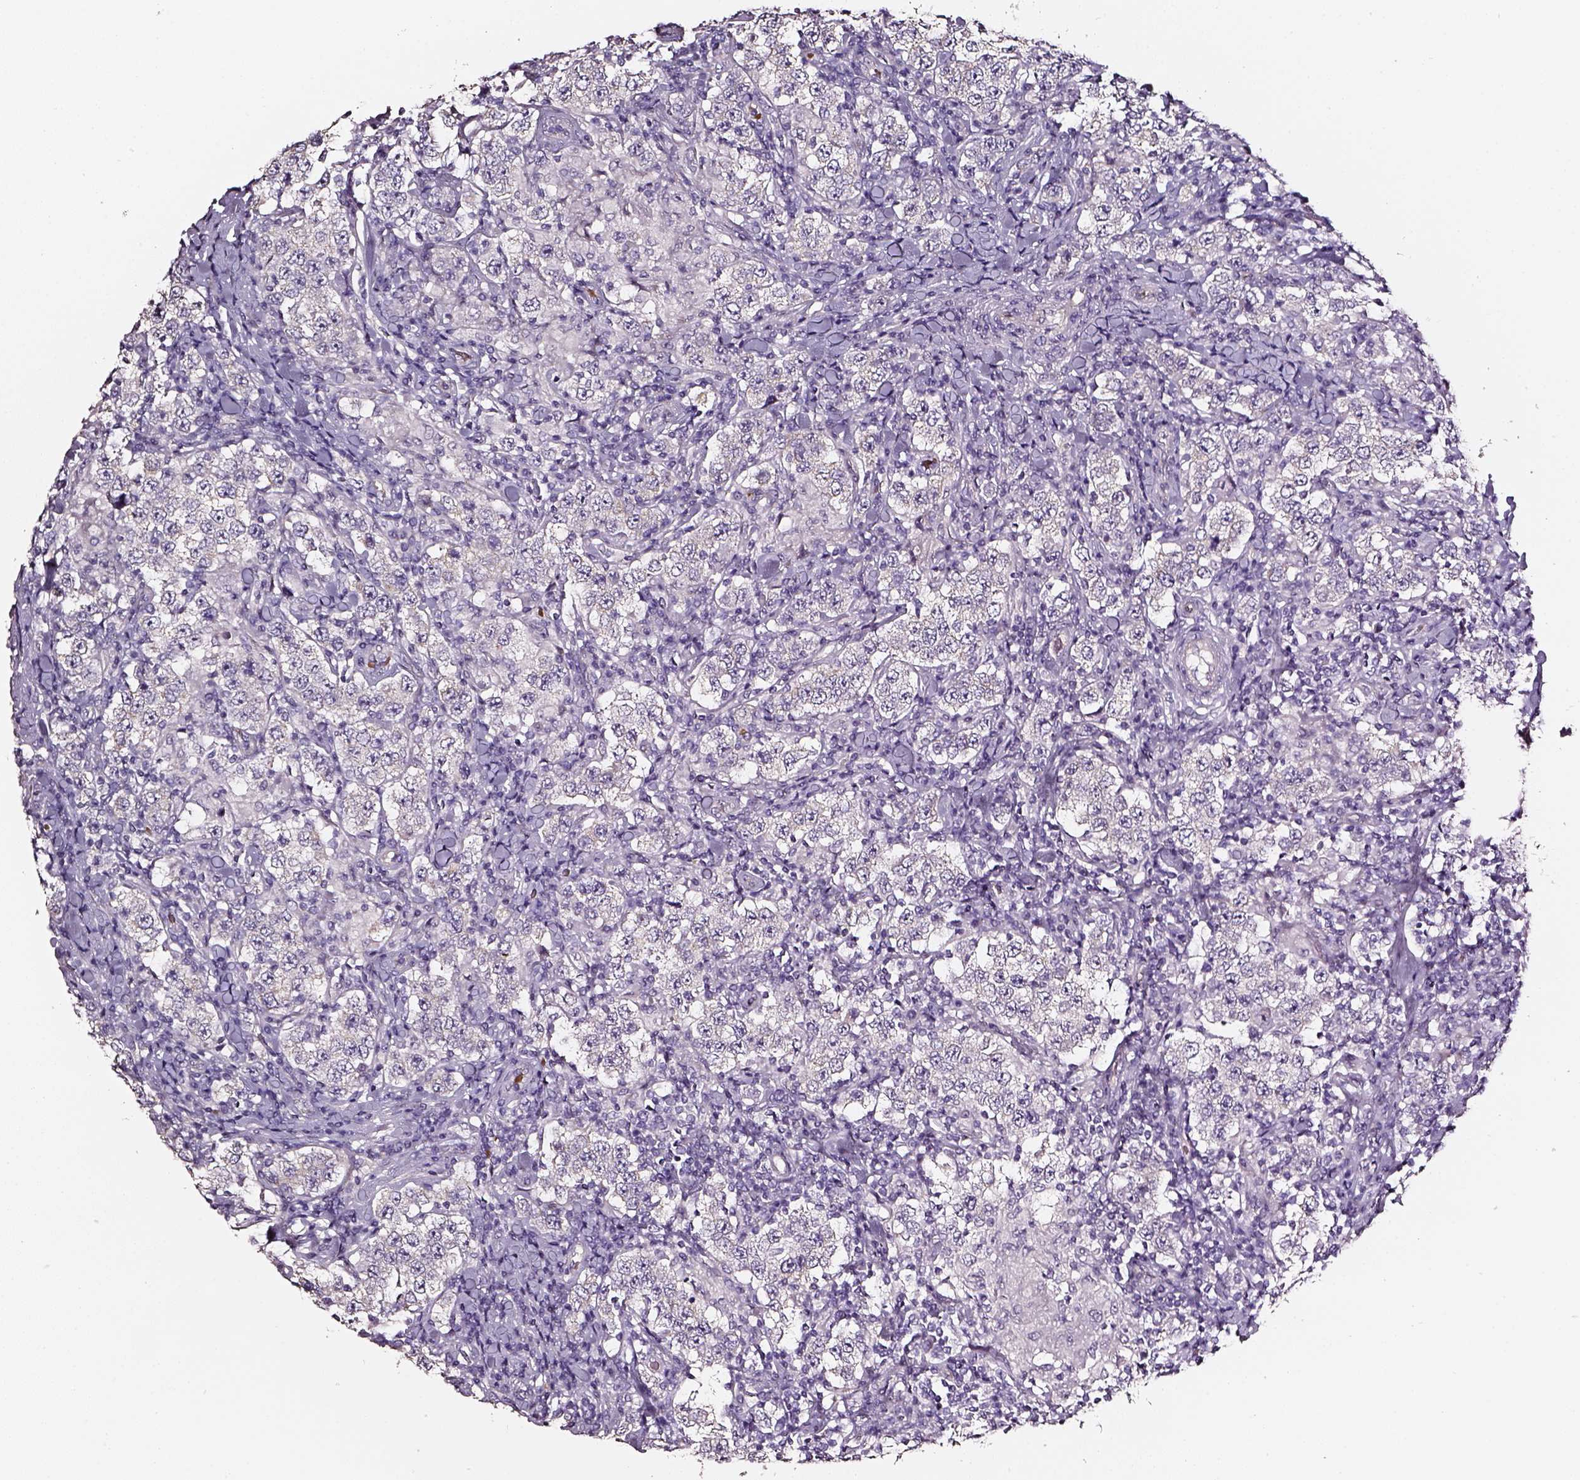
{"staining": {"intensity": "negative", "quantity": "none", "location": "none"}, "tissue": "testis cancer", "cell_type": "Tumor cells", "image_type": "cancer", "snomed": [{"axis": "morphology", "description": "Seminoma, NOS"}, {"axis": "morphology", "description": "Carcinoma, Embryonal, NOS"}, {"axis": "topography", "description": "Testis"}], "caption": "Human testis embryonal carcinoma stained for a protein using immunohistochemistry (IHC) reveals no expression in tumor cells.", "gene": "AADAT", "patient": {"sex": "male", "age": 41}}